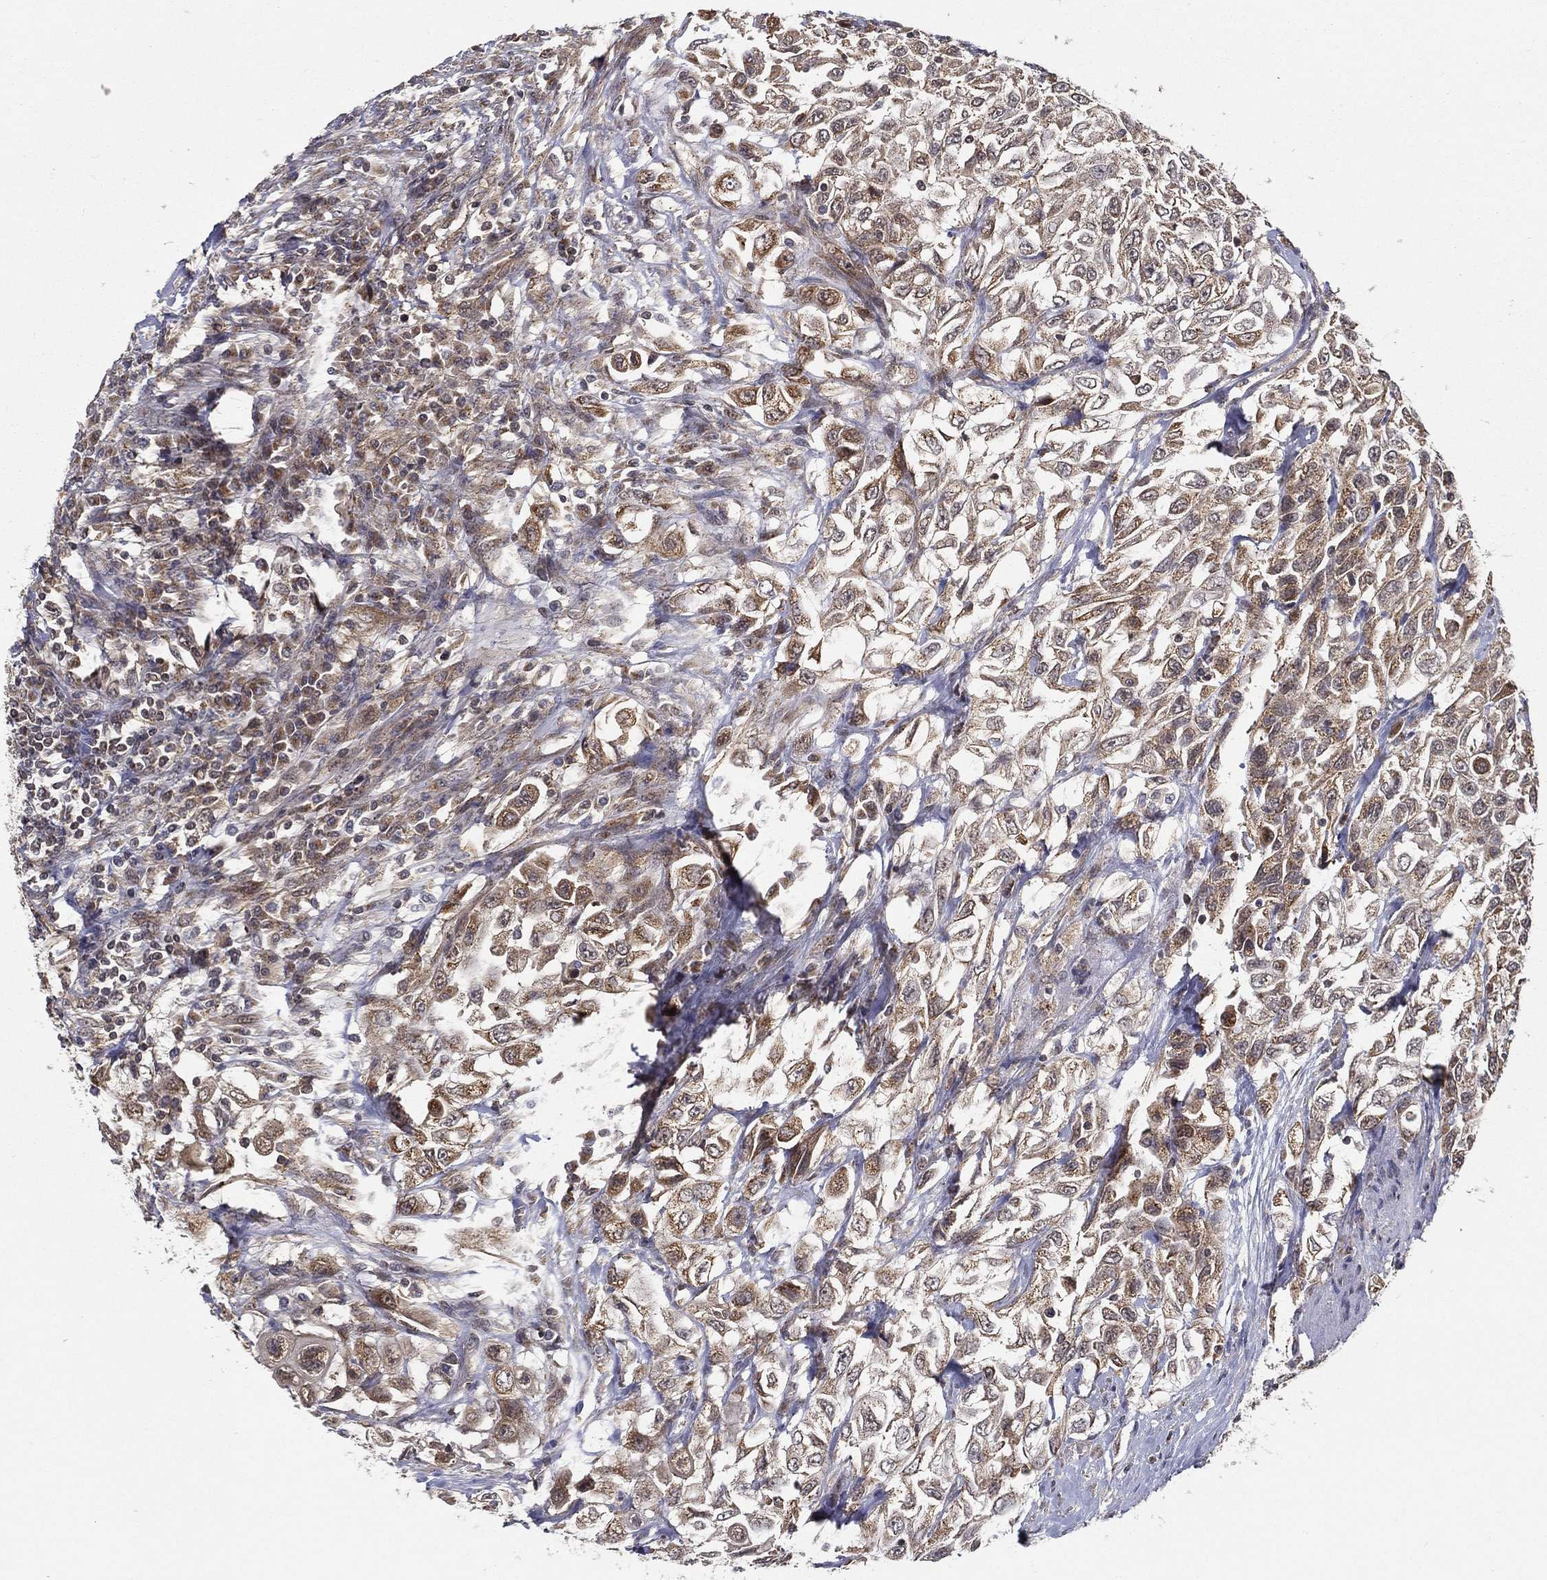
{"staining": {"intensity": "moderate", "quantity": "<25%", "location": "cytoplasmic/membranous"}, "tissue": "urothelial cancer", "cell_type": "Tumor cells", "image_type": "cancer", "snomed": [{"axis": "morphology", "description": "Urothelial carcinoma, High grade"}, {"axis": "topography", "description": "Urinary bladder"}], "caption": "Moderate cytoplasmic/membranous expression for a protein is present in about <25% of tumor cells of urothelial carcinoma (high-grade) using IHC.", "gene": "UACA", "patient": {"sex": "female", "age": 56}}